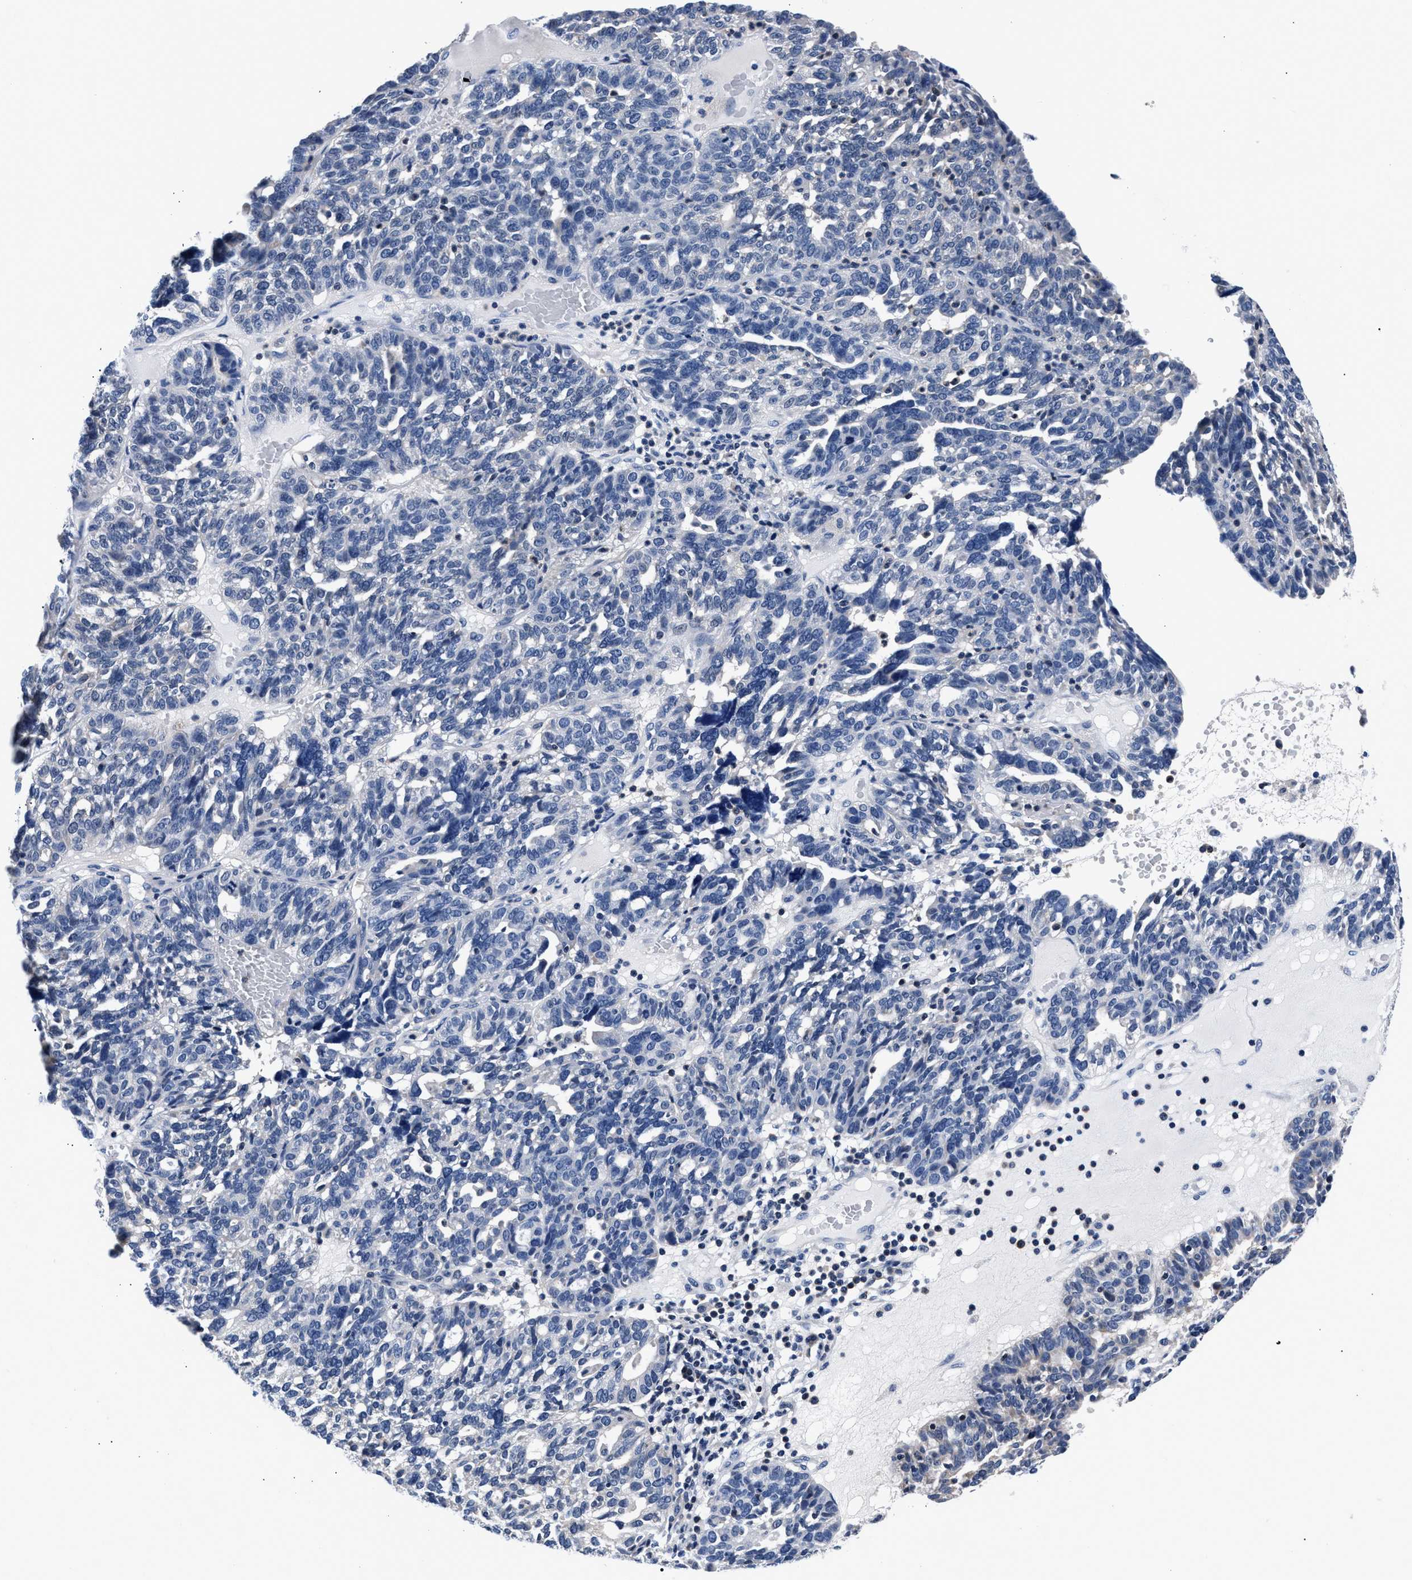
{"staining": {"intensity": "negative", "quantity": "none", "location": "none"}, "tissue": "ovarian cancer", "cell_type": "Tumor cells", "image_type": "cancer", "snomed": [{"axis": "morphology", "description": "Cystadenocarcinoma, serous, NOS"}, {"axis": "topography", "description": "Ovary"}], "caption": "IHC image of neoplastic tissue: human serous cystadenocarcinoma (ovarian) stained with DAB (3,3'-diaminobenzidine) exhibits no significant protein staining in tumor cells. (Brightfield microscopy of DAB (3,3'-diaminobenzidine) IHC at high magnification).", "gene": "PHF24", "patient": {"sex": "female", "age": 59}}